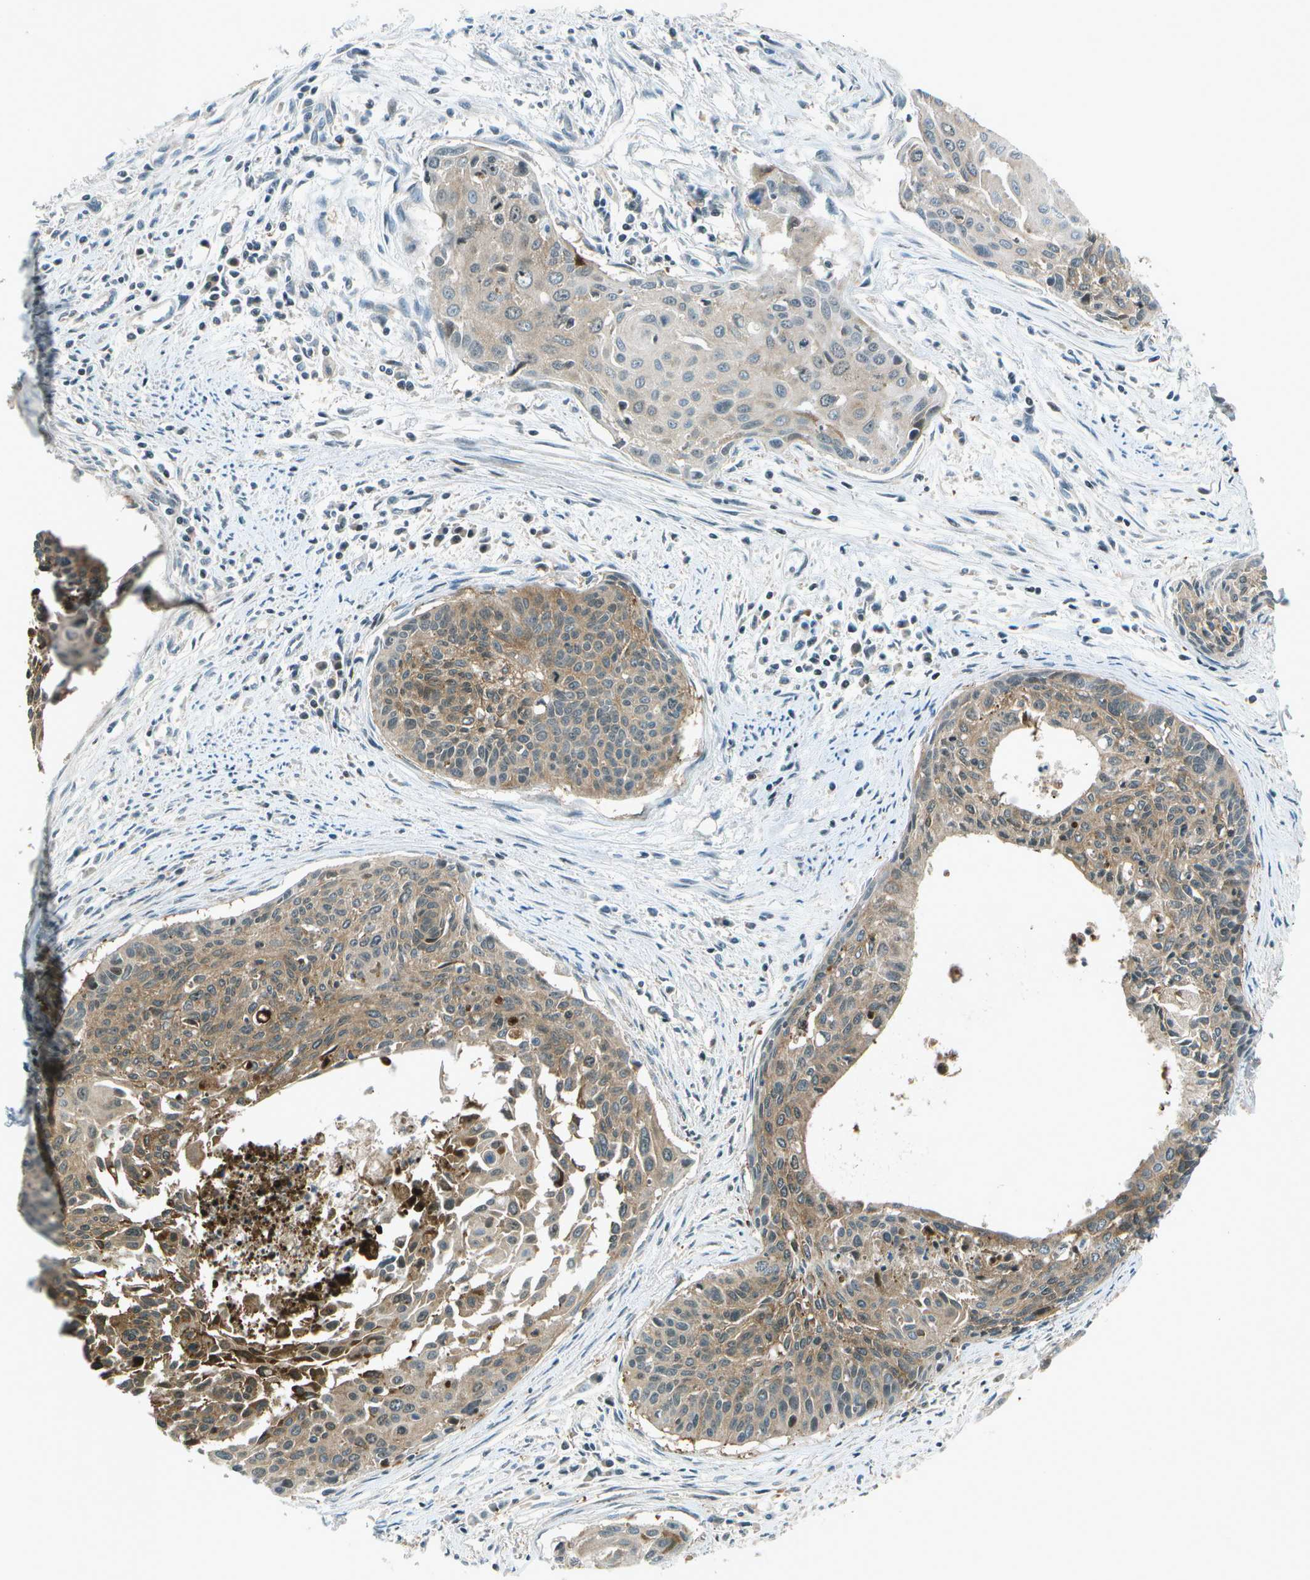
{"staining": {"intensity": "strong", "quantity": "25%-75%", "location": "cytoplasmic/membranous"}, "tissue": "cervical cancer", "cell_type": "Tumor cells", "image_type": "cancer", "snomed": [{"axis": "morphology", "description": "Squamous cell carcinoma, NOS"}, {"axis": "topography", "description": "Cervix"}], "caption": "Cervical cancer (squamous cell carcinoma) stained with immunohistochemistry (IHC) exhibits strong cytoplasmic/membranous staining in approximately 25%-75% of tumor cells.", "gene": "TMEM19", "patient": {"sex": "female", "age": 55}}